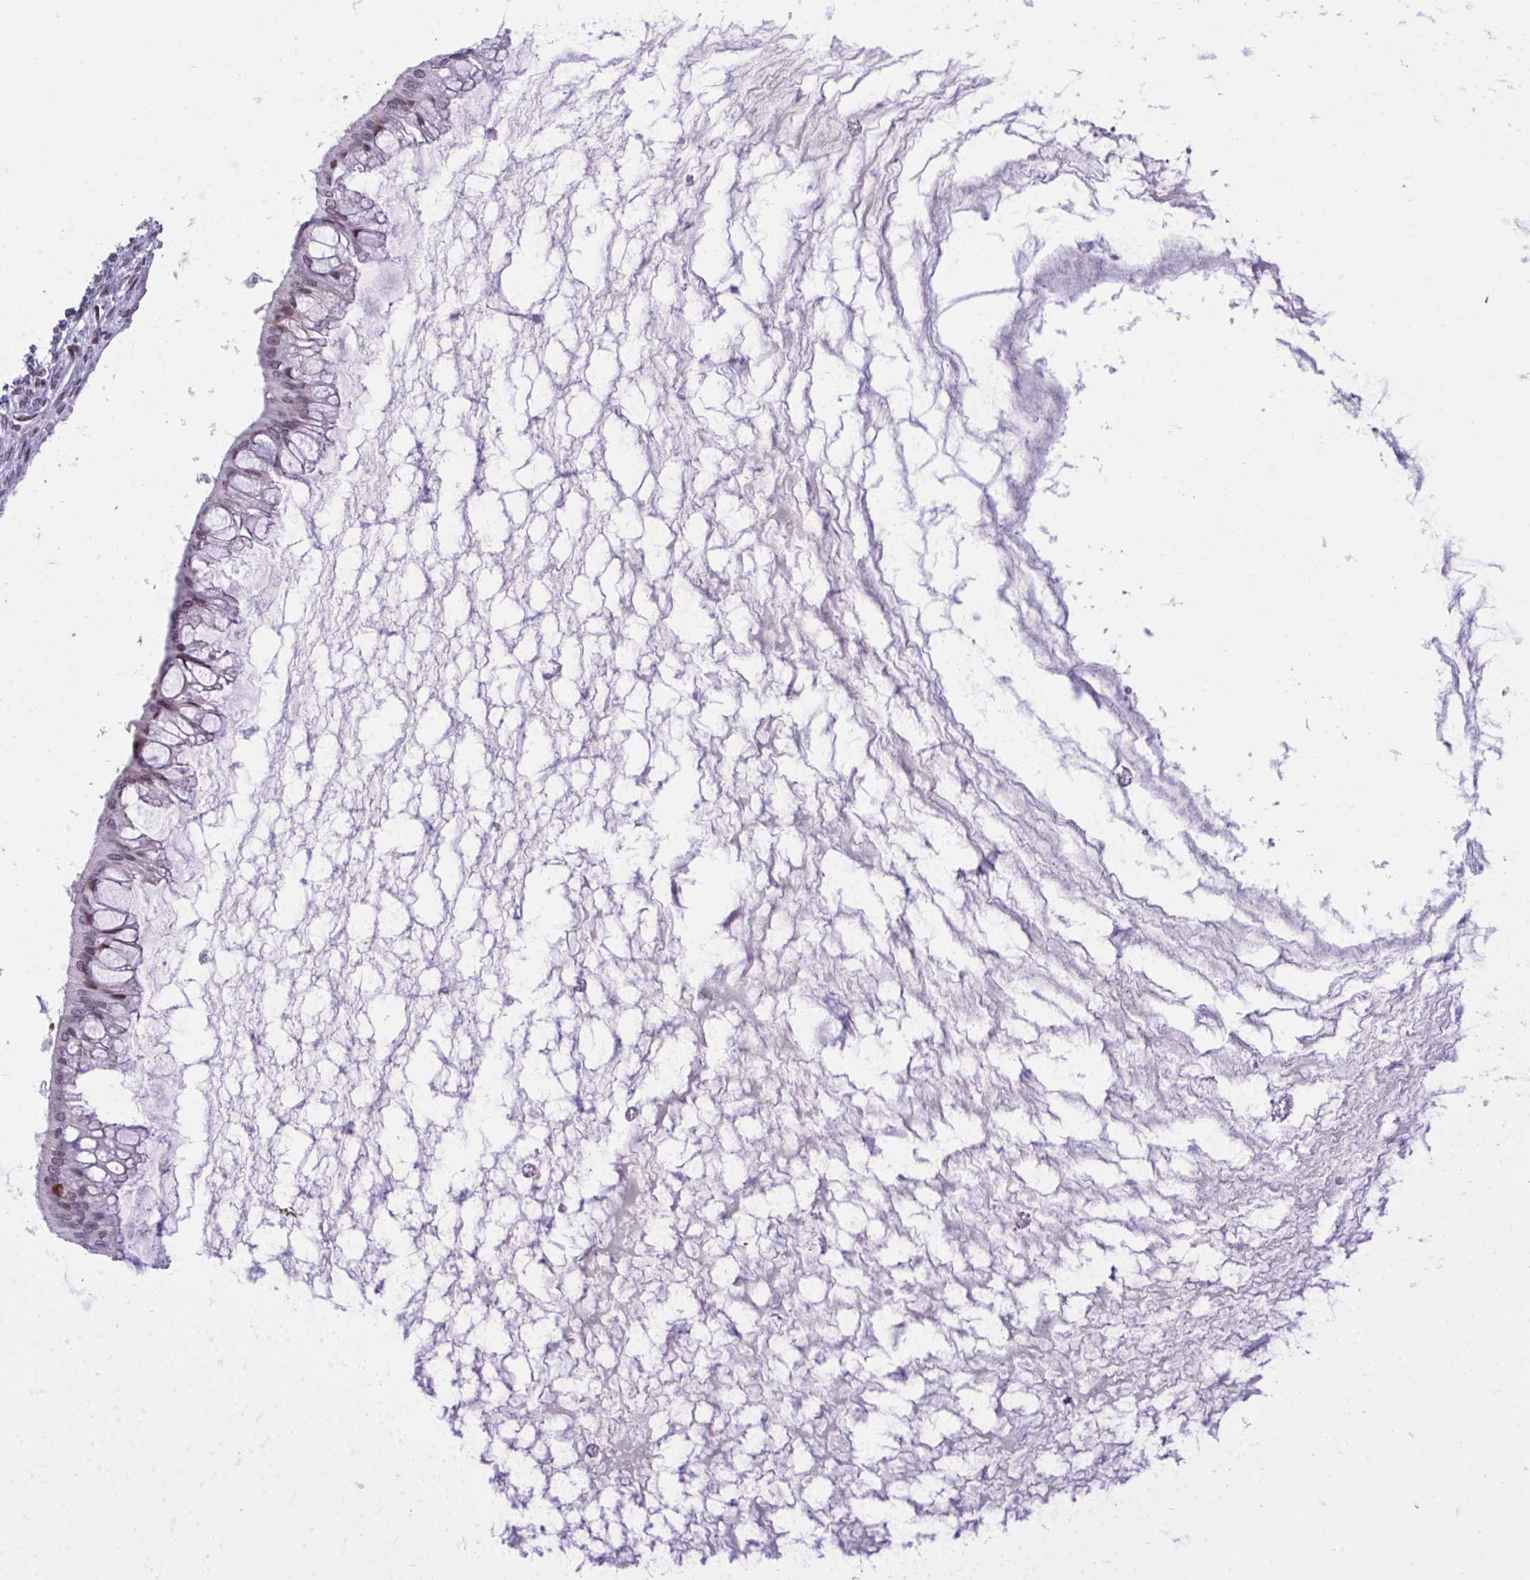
{"staining": {"intensity": "moderate", "quantity": "<25%", "location": "nuclear"}, "tissue": "ovarian cancer", "cell_type": "Tumor cells", "image_type": "cancer", "snomed": [{"axis": "morphology", "description": "Cystadenocarcinoma, mucinous, NOS"}, {"axis": "topography", "description": "Ovary"}], "caption": "Tumor cells display low levels of moderate nuclear positivity in approximately <25% of cells in human ovarian cancer (mucinous cystadenocarcinoma). The staining was performed using DAB (3,3'-diaminobenzidine) to visualize the protein expression in brown, while the nuclei were stained in blue with hematoxylin (Magnification: 20x).", "gene": "ZFHX3", "patient": {"sex": "female", "age": 73}}